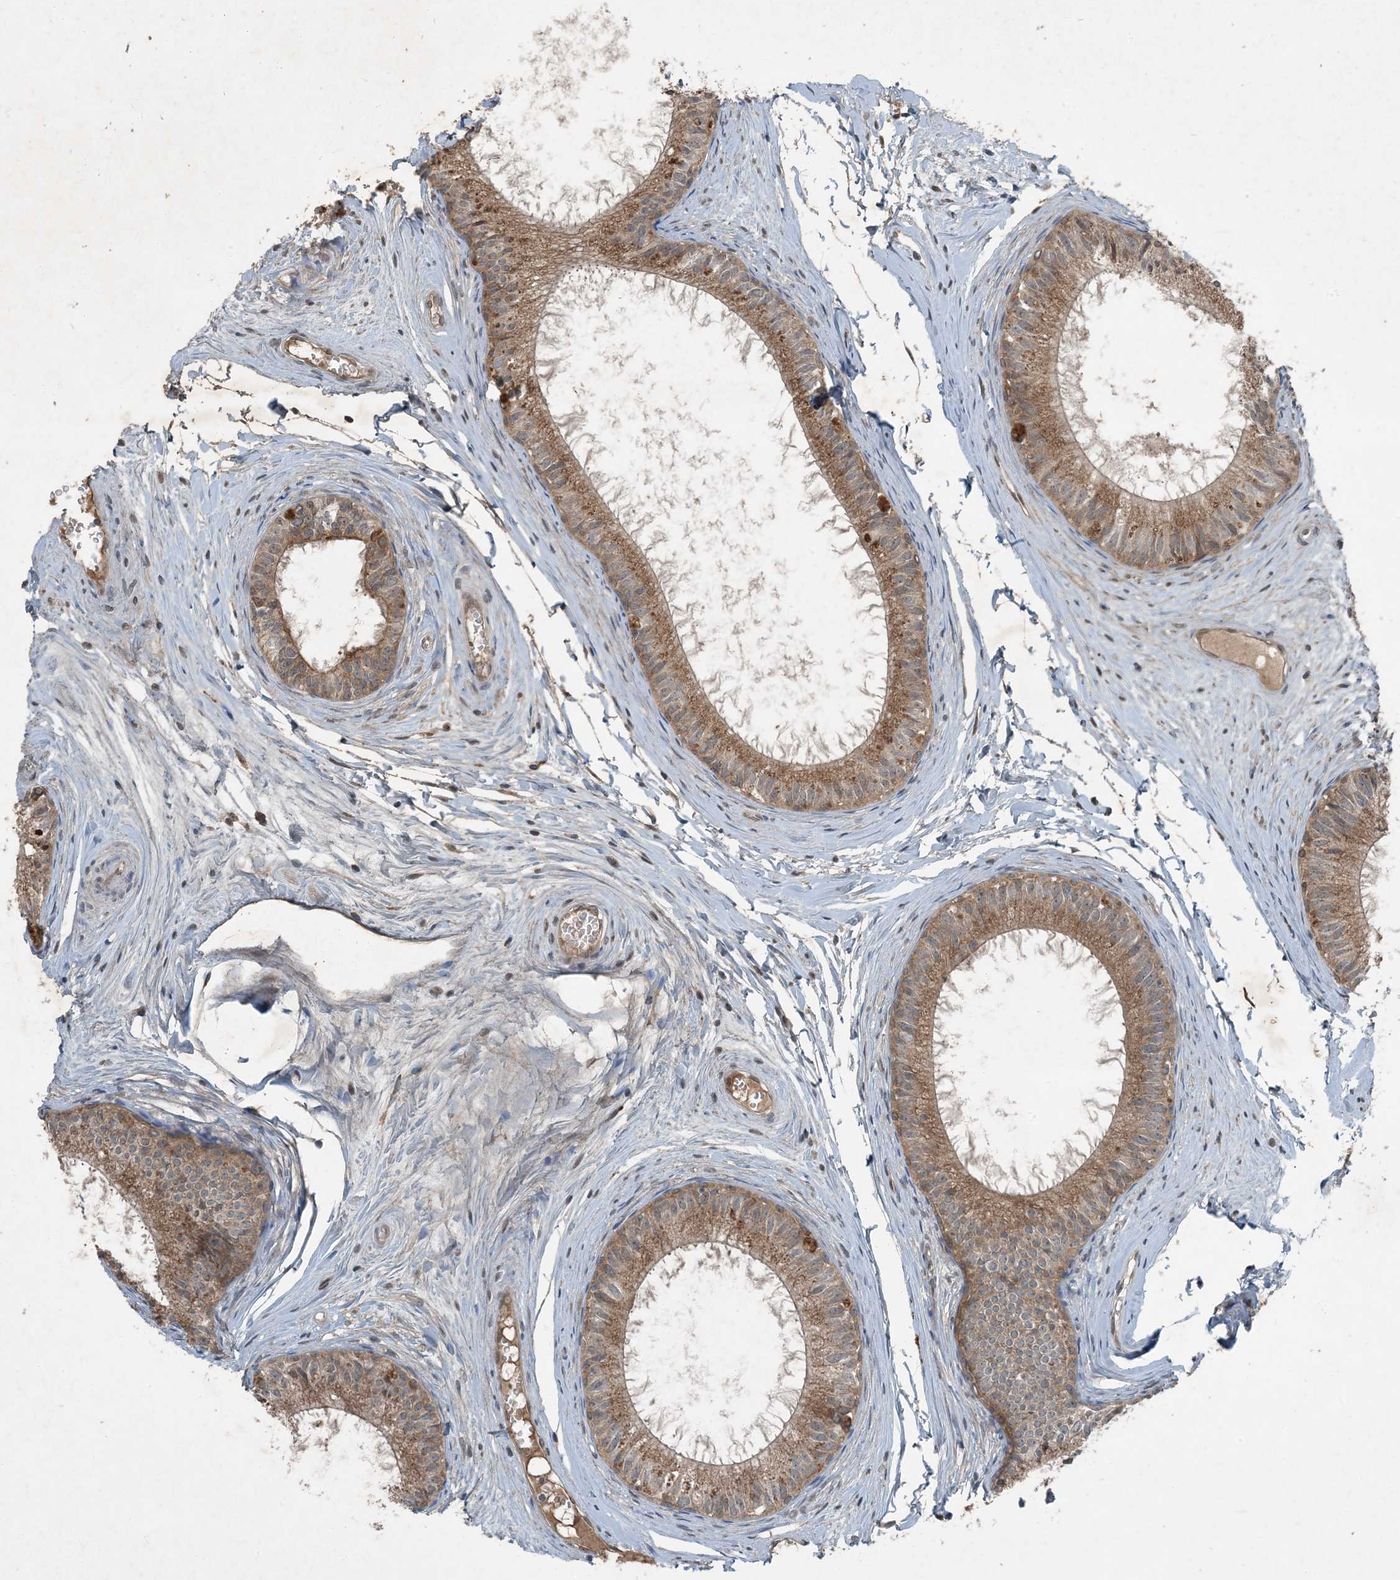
{"staining": {"intensity": "moderate", "quantity": ">75%", "location": "cytoplasmic/membranous"}, "tissue": "epididymis", "cell_type": "Glandular cells", "image_type": "normal", "snomed": [{"axis": "morphology", "description": "Normal tissue, NOS"}, {"axis": "topography", "description": "Epididymis"}], "caption": "This photomicrograph displays benign epididymis stained with IHC to label a protein in brown. The cytoplasmic/membranous of glandular cells show moderate positivity for the protein. Nuclei are counter-stained blue.", "gene": "MDN1", "patient": {"sex": "male", "age": 34}}